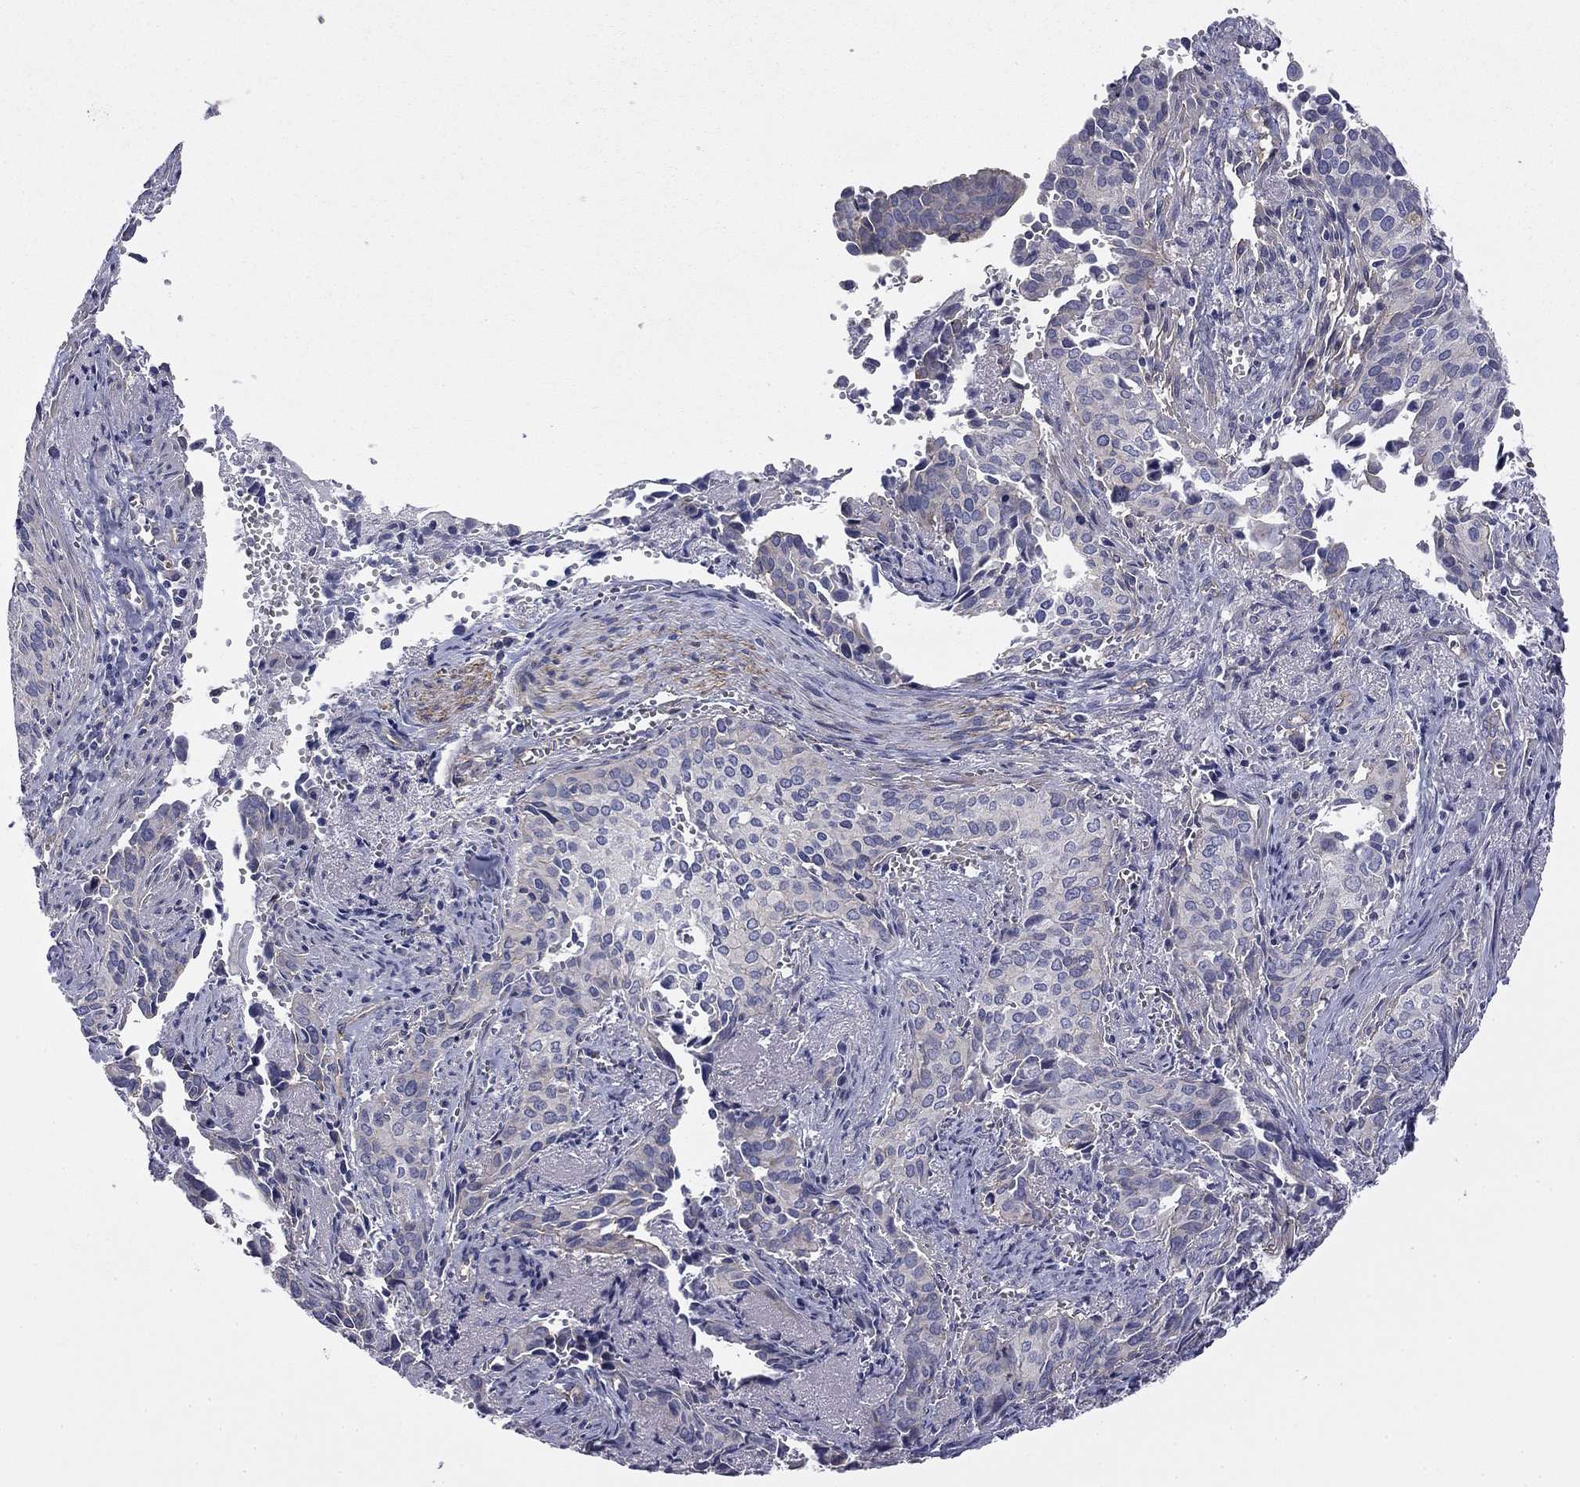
{"staining": {"intensity": "negative", "quantity": "none", "location": "none"}, "tissue": "cervical cancer", "cell_type": "Tumor cells", "image_type": "cancer", "snomed": [{"axis": "morphology", "description": "Squamous cell carcinoma, NOS"}, {"axis": "topography", "description": "Cervix"}], "caption": "High power microscopy micrograph of an IHC micrograph of cervical cancer, revealing no significant staining in tumor cells.", "gene": "TCHH", "patient": {"sex": "female", "age": 29}}